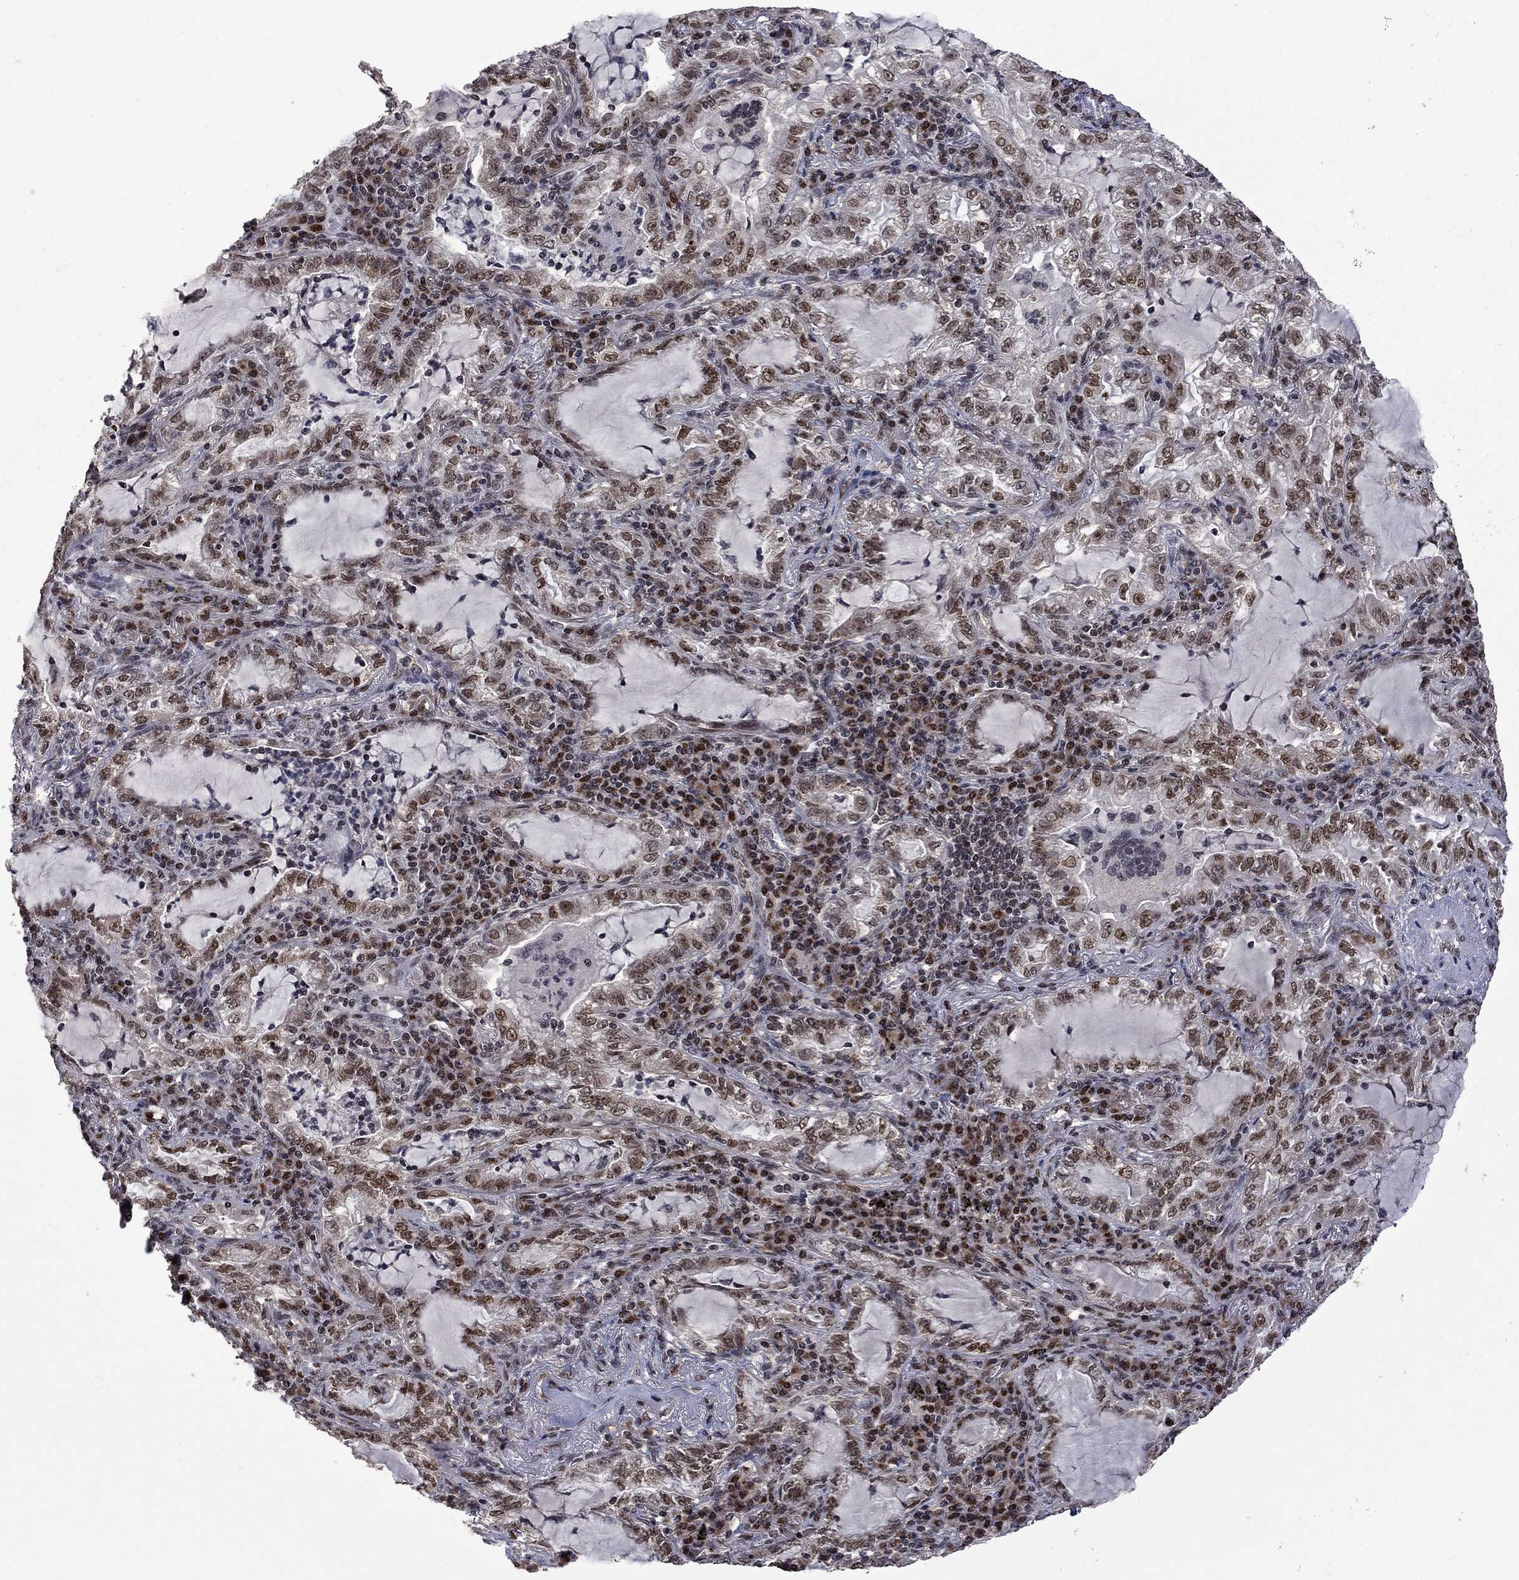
{"staining": {"intensity": "moderate", "quantity": "<25%", "location": "nuclear"}, "tissue": "lung cancer", "cell_type": "Tumor cells", "image_type": "cancer", "snomed": [{"axis": "morphology", "description": "Adenocarcinoma, NOS"}, {"axis": "topography", "description": "Lung"}], "caption": "The micrograph reveals staining of lung adenocarcinoma, revealing moderate nuclear protein positivity (brown color) within tumor cells.", "gene": "FBL", "patient": {"sex": "female", "age": 73}}